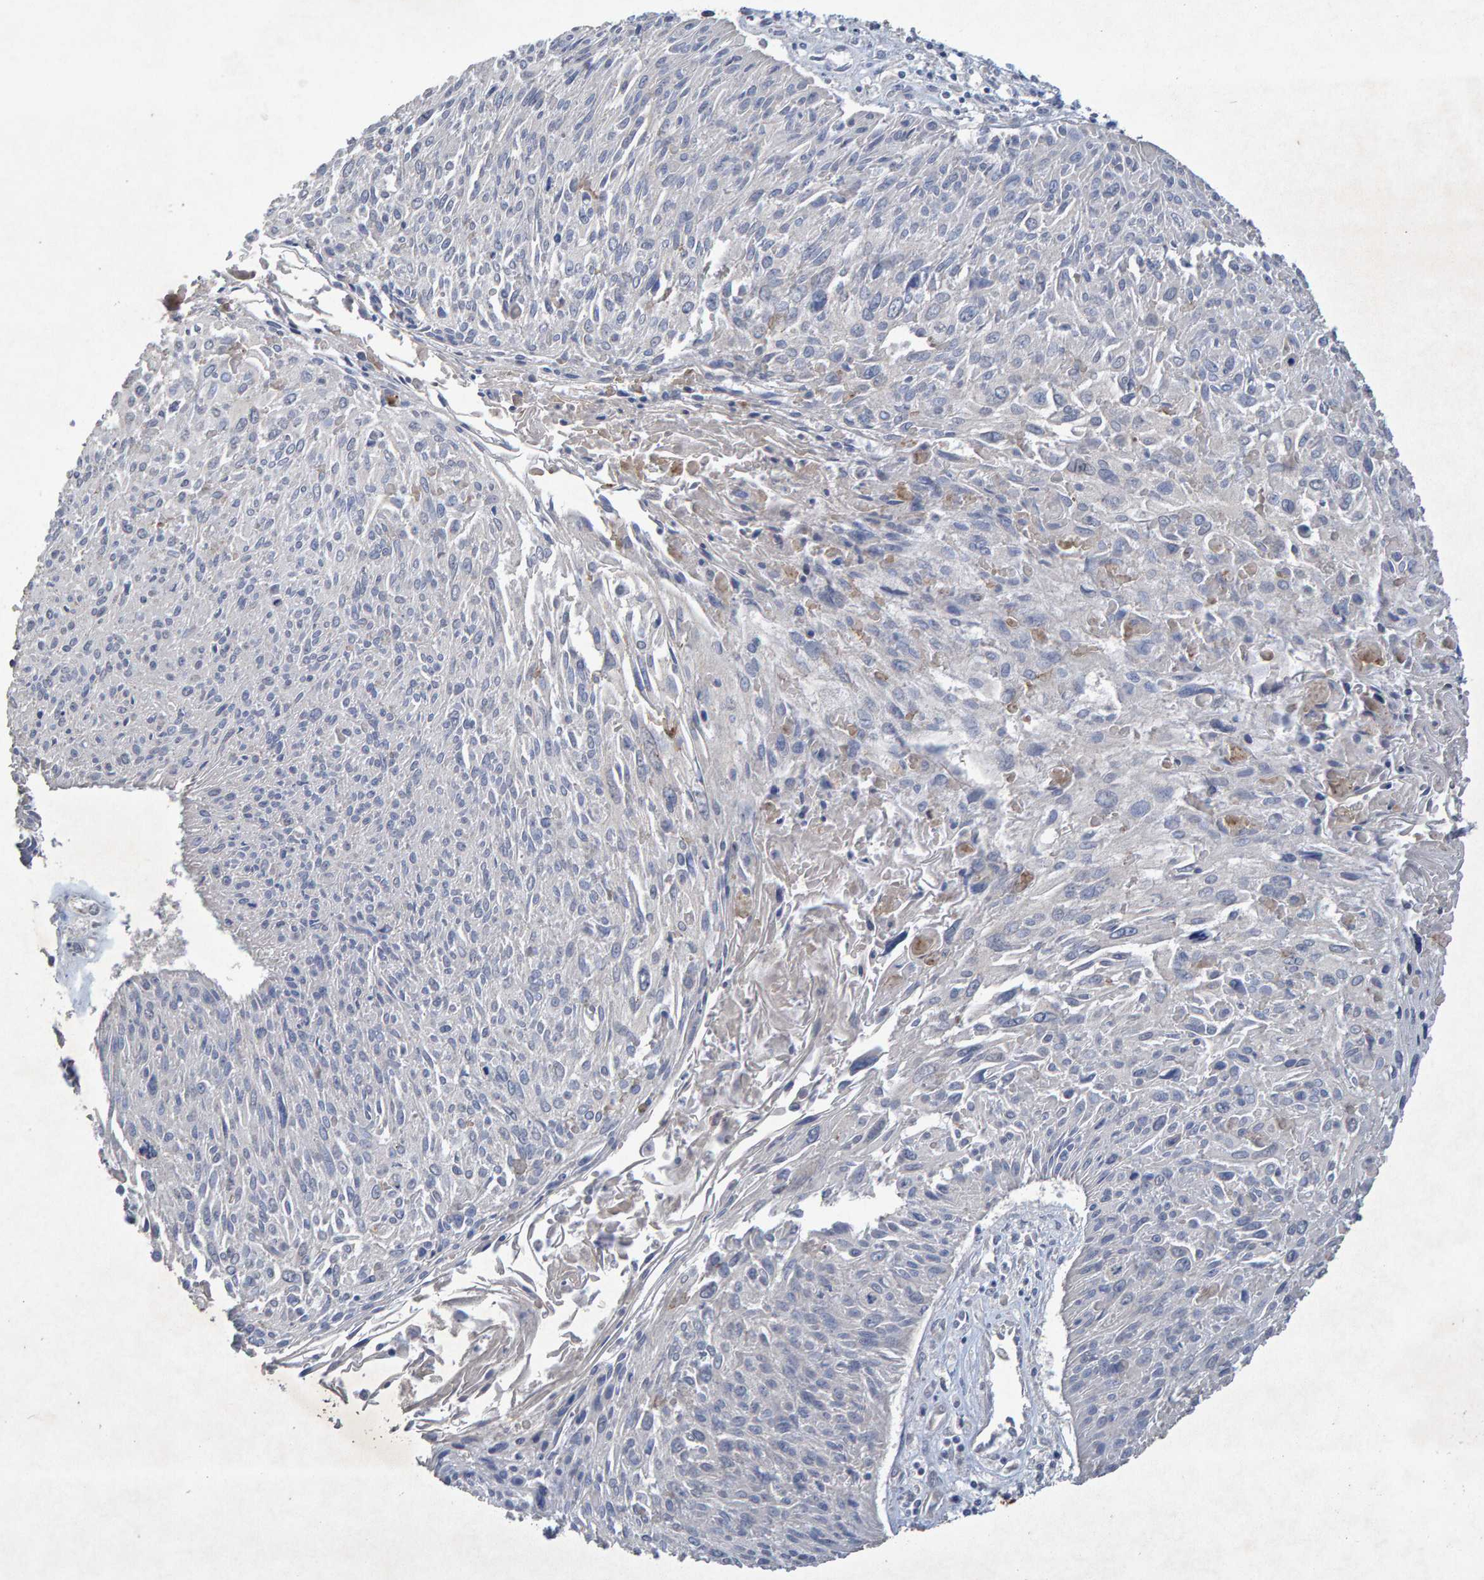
{"staining": {"intensity": "negative", "quantity": "none", "location": "none"}, "tissue": "cervical cancer", "cell_type": "Tumor cells", "image_type": "cancer", "snomed": [{"axis": "morphology", "description": "Squamous cell carcinoma, NOS"}, {"axis": "topography", "description": "Cervix"}], "caption": "An IHC micrograph of cervical cancer is shown. There is no staining in tumor cells of cervical cancer. (DAB immunohistochemistry (IHC) with hematoxylin counter stain).", "gene": "CTH", "patient": {"sex": "female", "age": 51}}